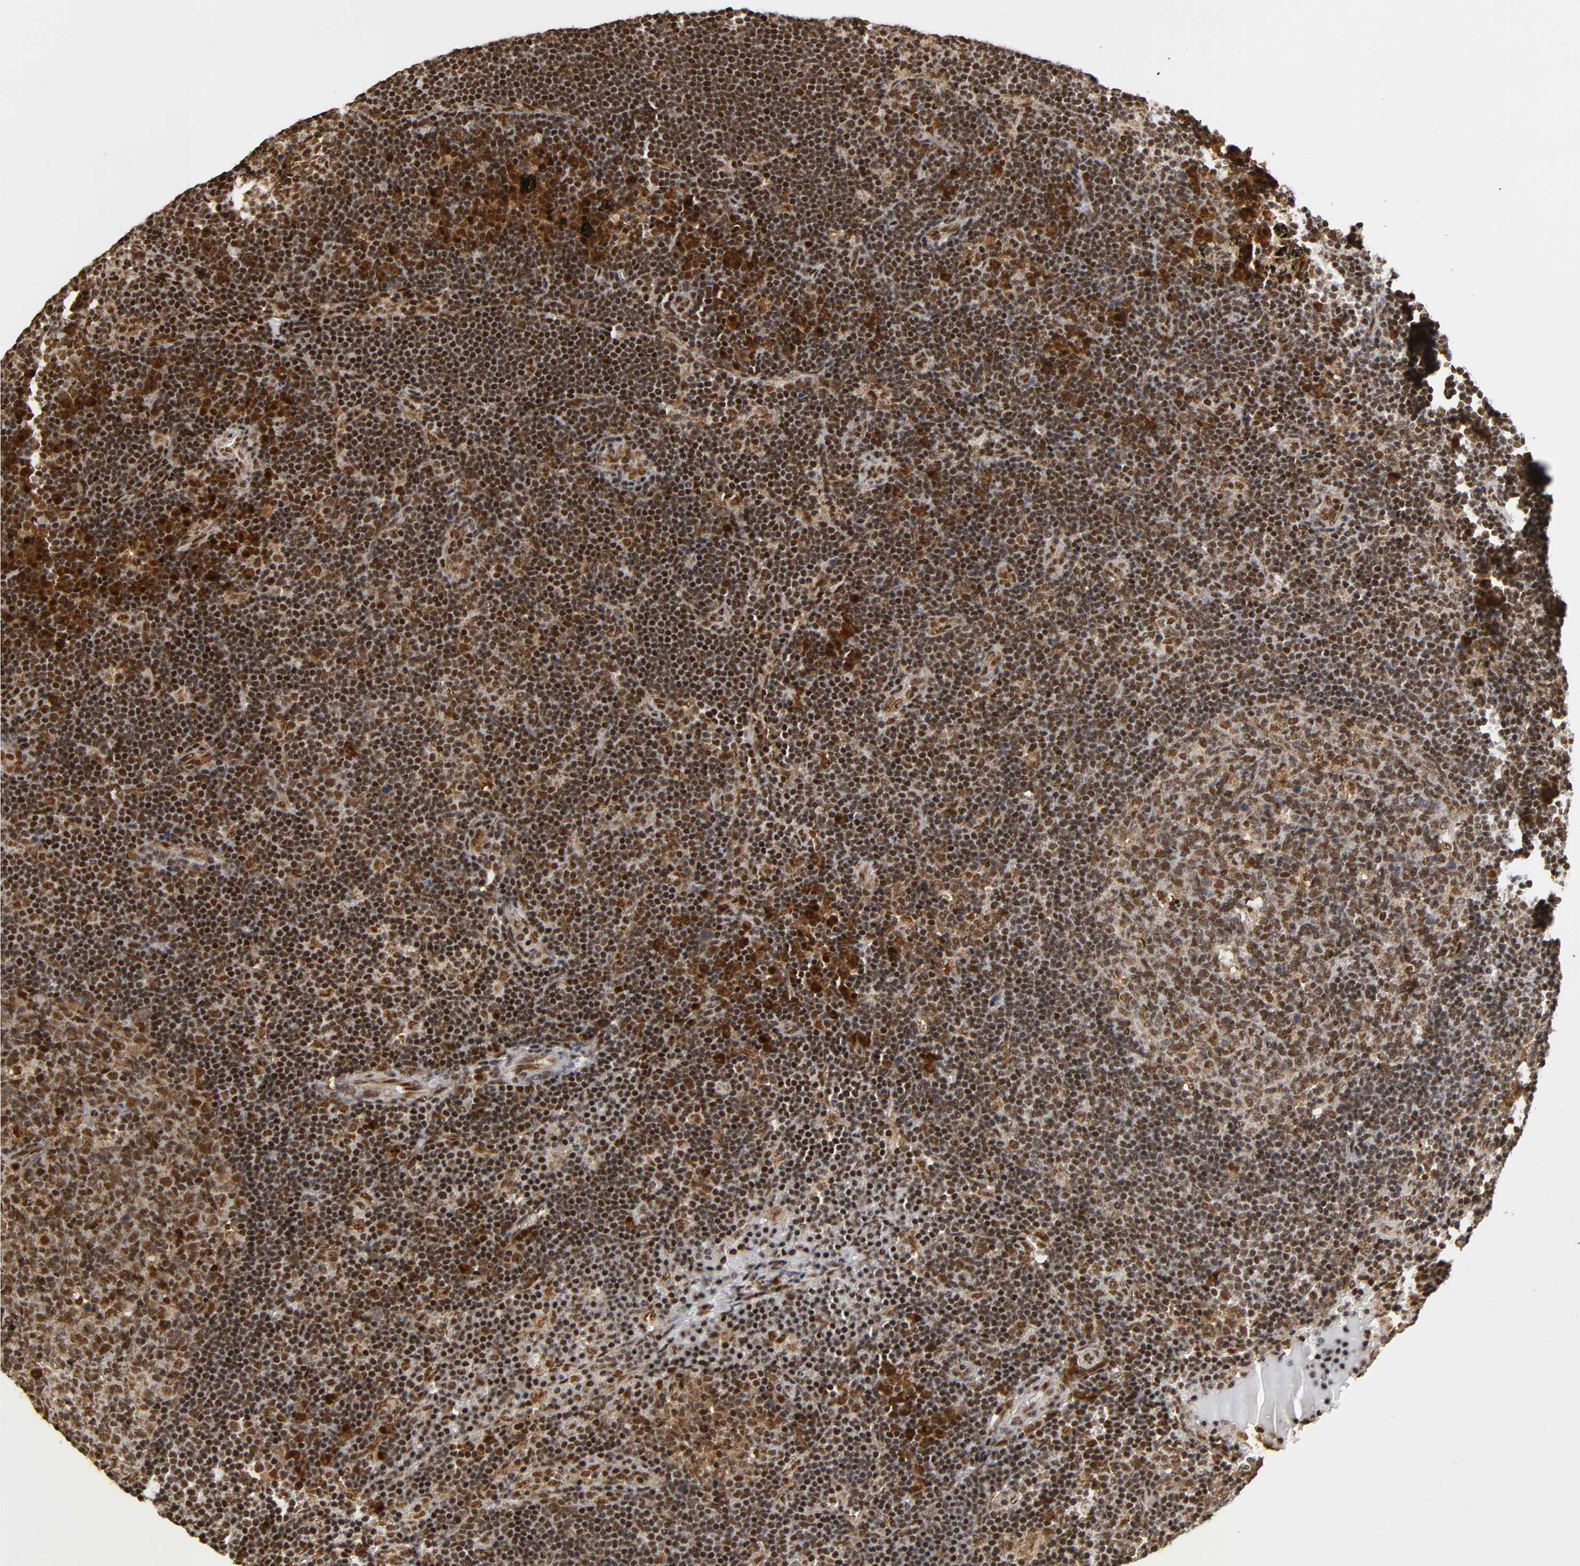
{"staining": {"intensity": "strong", "quantity": ">75%", "location": "nuclear"}, "tissue": "lymph node", "cell_type": "Germinal center cells", "image_type": "normal", "snomed": [{"axis": "morphology", "description": "Normal tissue, NOS"}, {"axis": "morphology", "description": "Squamous cell carcinoma, metastatic, NOS"}, {"axis": "topography", "description": "Lymph node"}], "caption": "A histopathology image of lymph node stained for a protein reveals strong nuclear brown staining in germinal center cells. (DAB (3,3'-diaminobenzidine) IHC with brightfield microscopy, high magnification).", "gene": "RNF122", "patient": {"sex": "female", "age": 53}}